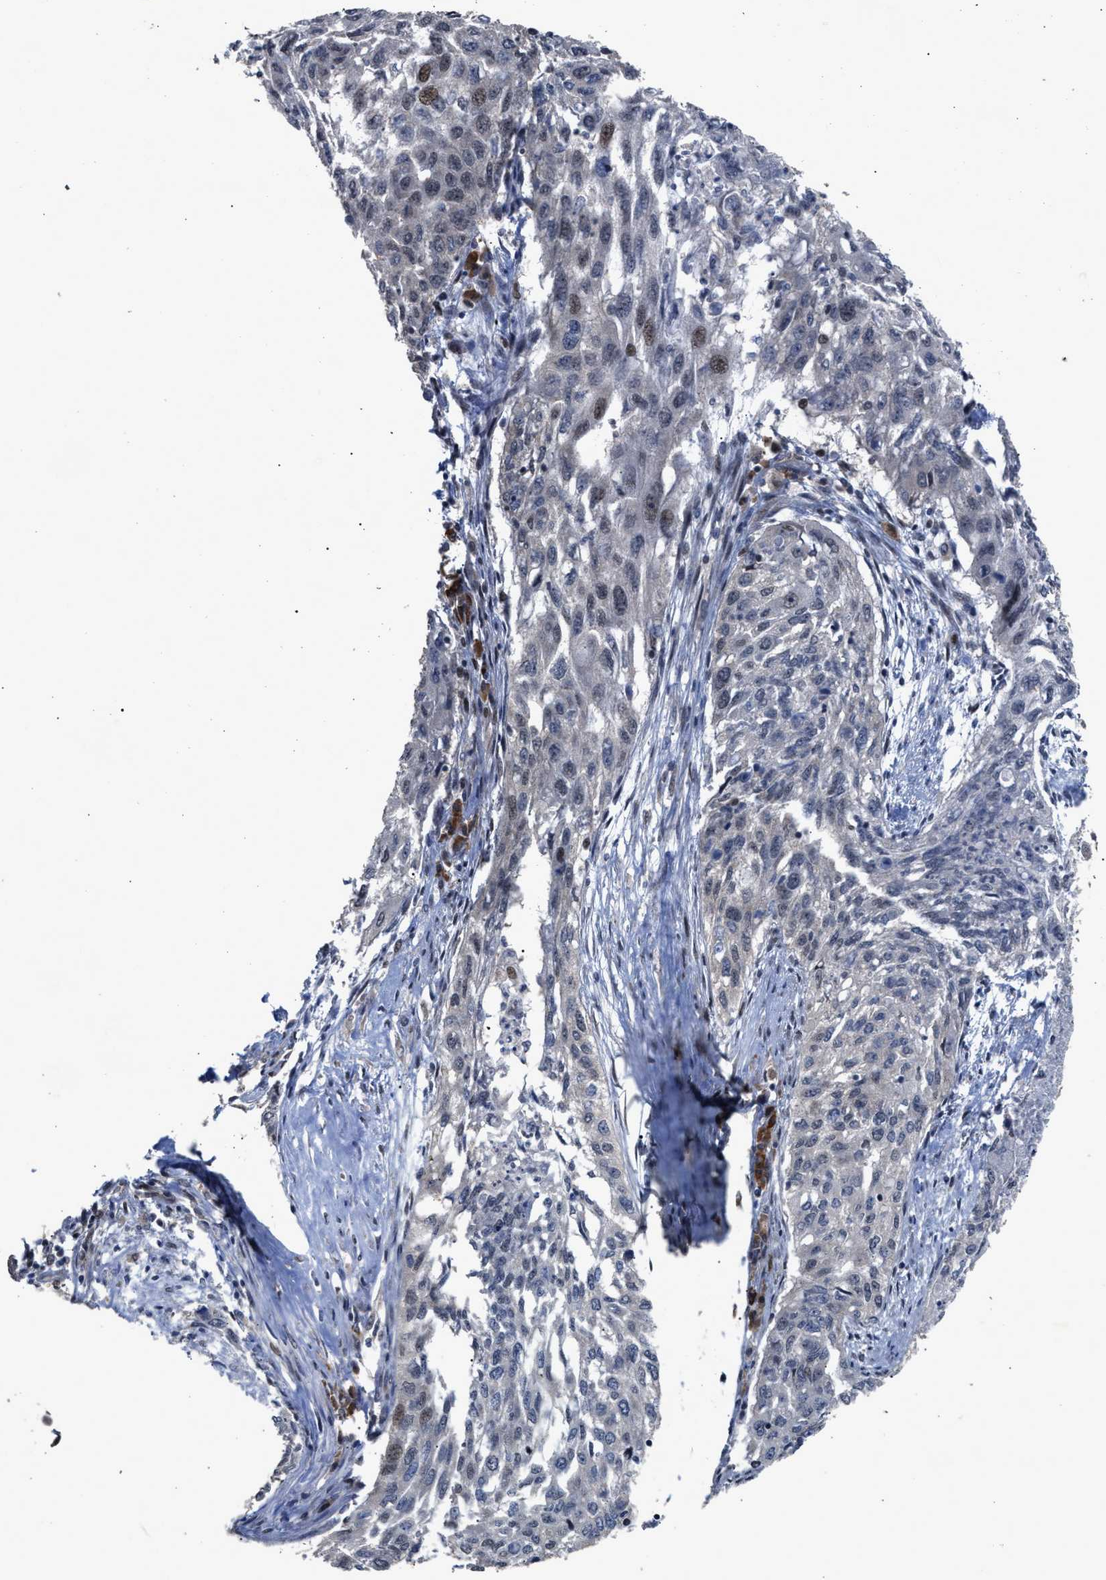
{"staining": {"intensity": "weak", "quantity": "<25%", "location": "nuclear"}, "tissue": "lung cancer", "cell_type": "Tumor cells", "image_type": "cancer", "snomed": [{"axis": "morphology", "description": "Squamous cell carcinoma, NOS"}, {"axis": "topography", "description": "Lung"}], "caption": "Tumor cells show no significant protein expression in lung cancer (squamous cell carcinoma).", "gene": "MKNK2", "patient": {"sex": "female", "age": 63}}